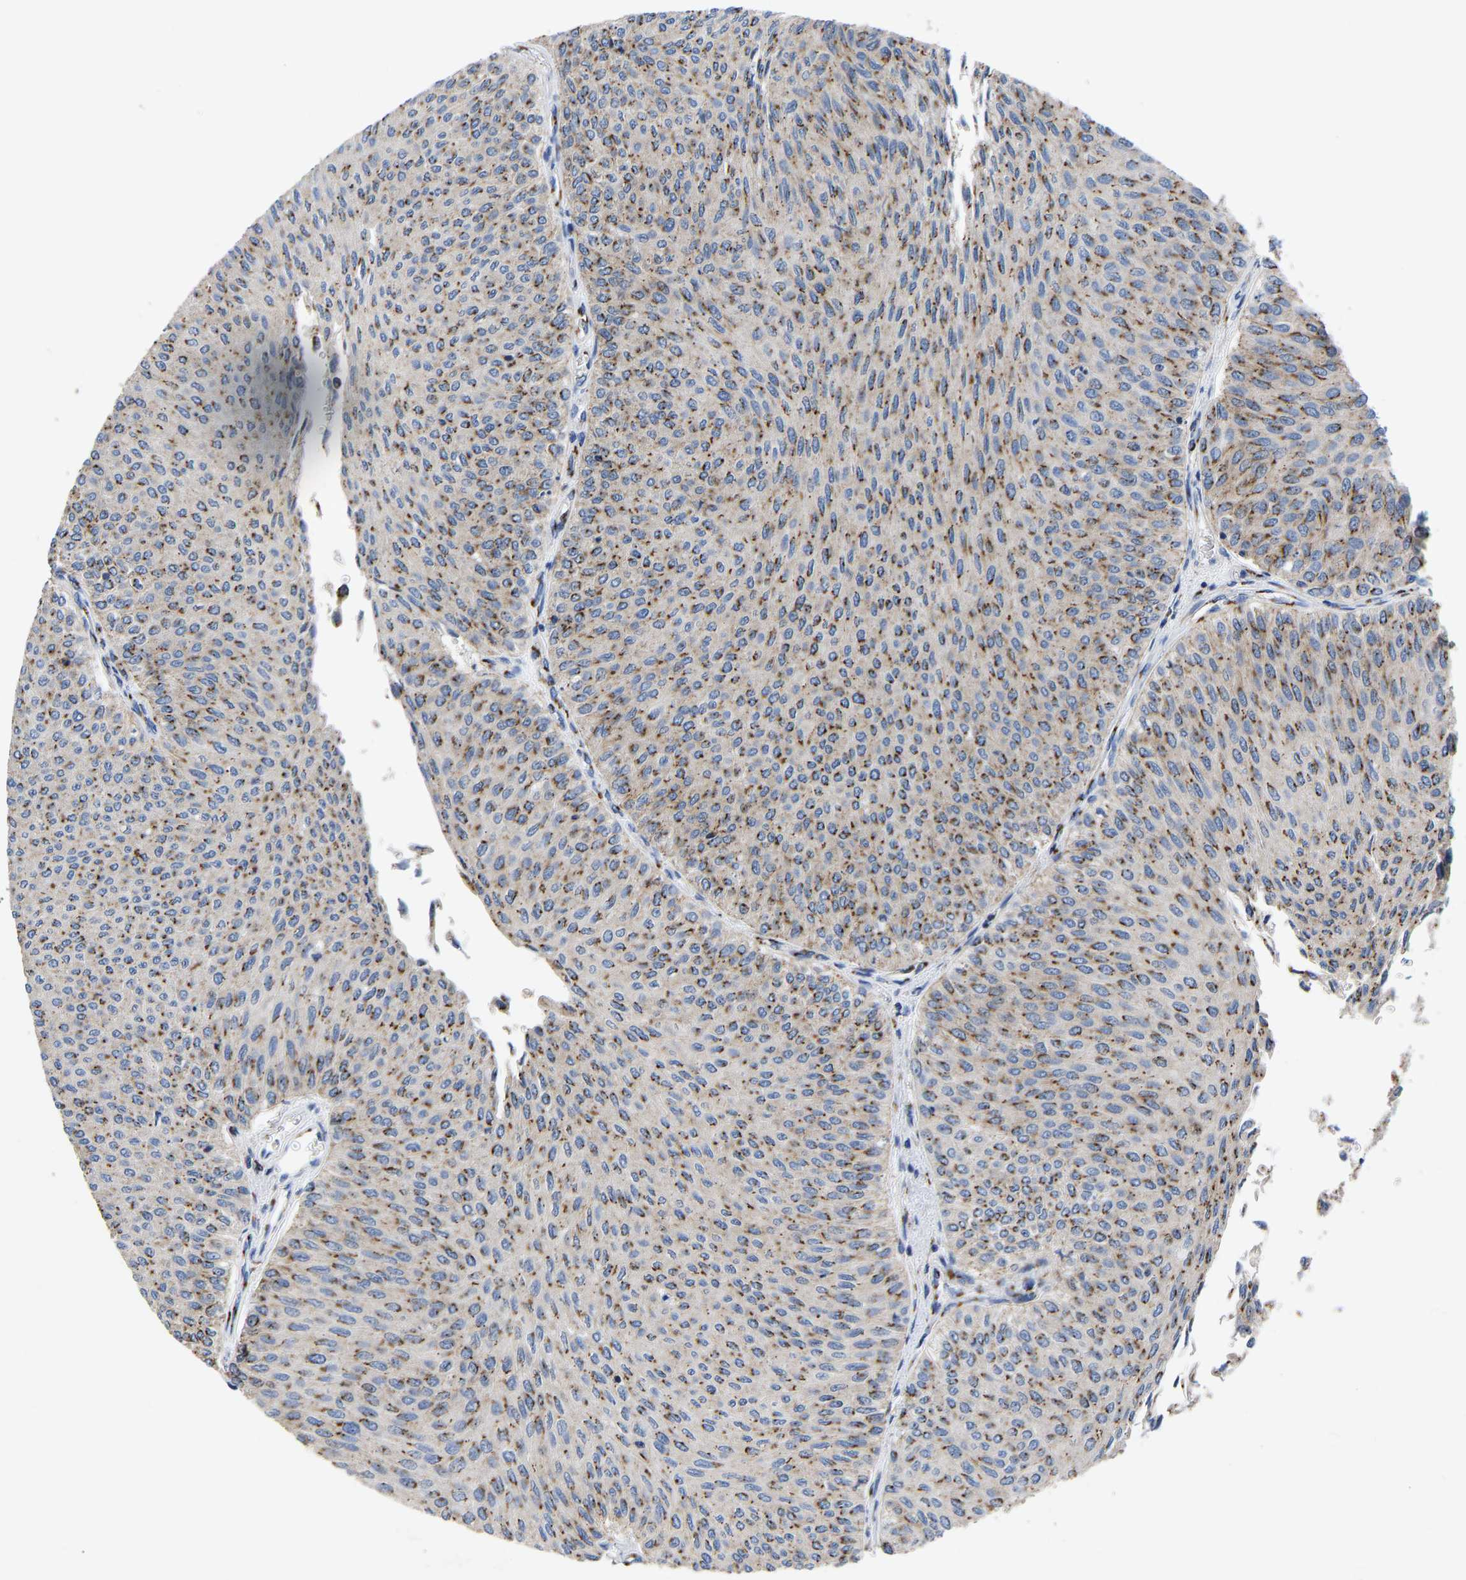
{"staining": {"intensity": "moderate", "quantity": ">75%", "location": "cytoplasmic/membranous"}, "tissue": "urothelial cancer", "cell_type": "Tumor cells", "image_type": "cancer", "snomed": [{"axis": "morphology", "description": "Urothelial carcinoma, Low grade"}, {"axis": "topography", "description": "Urinary bladder"}], "caption": "Human urothelial carcinoma (low-grade) stained for a protein (brown) demonstrates moderate cytoplasmic/membranous positive positivity in approximately >75% of tumor cells.", "gene": "TMEM87A", "patient": {"sex": "male", "age": 78}}